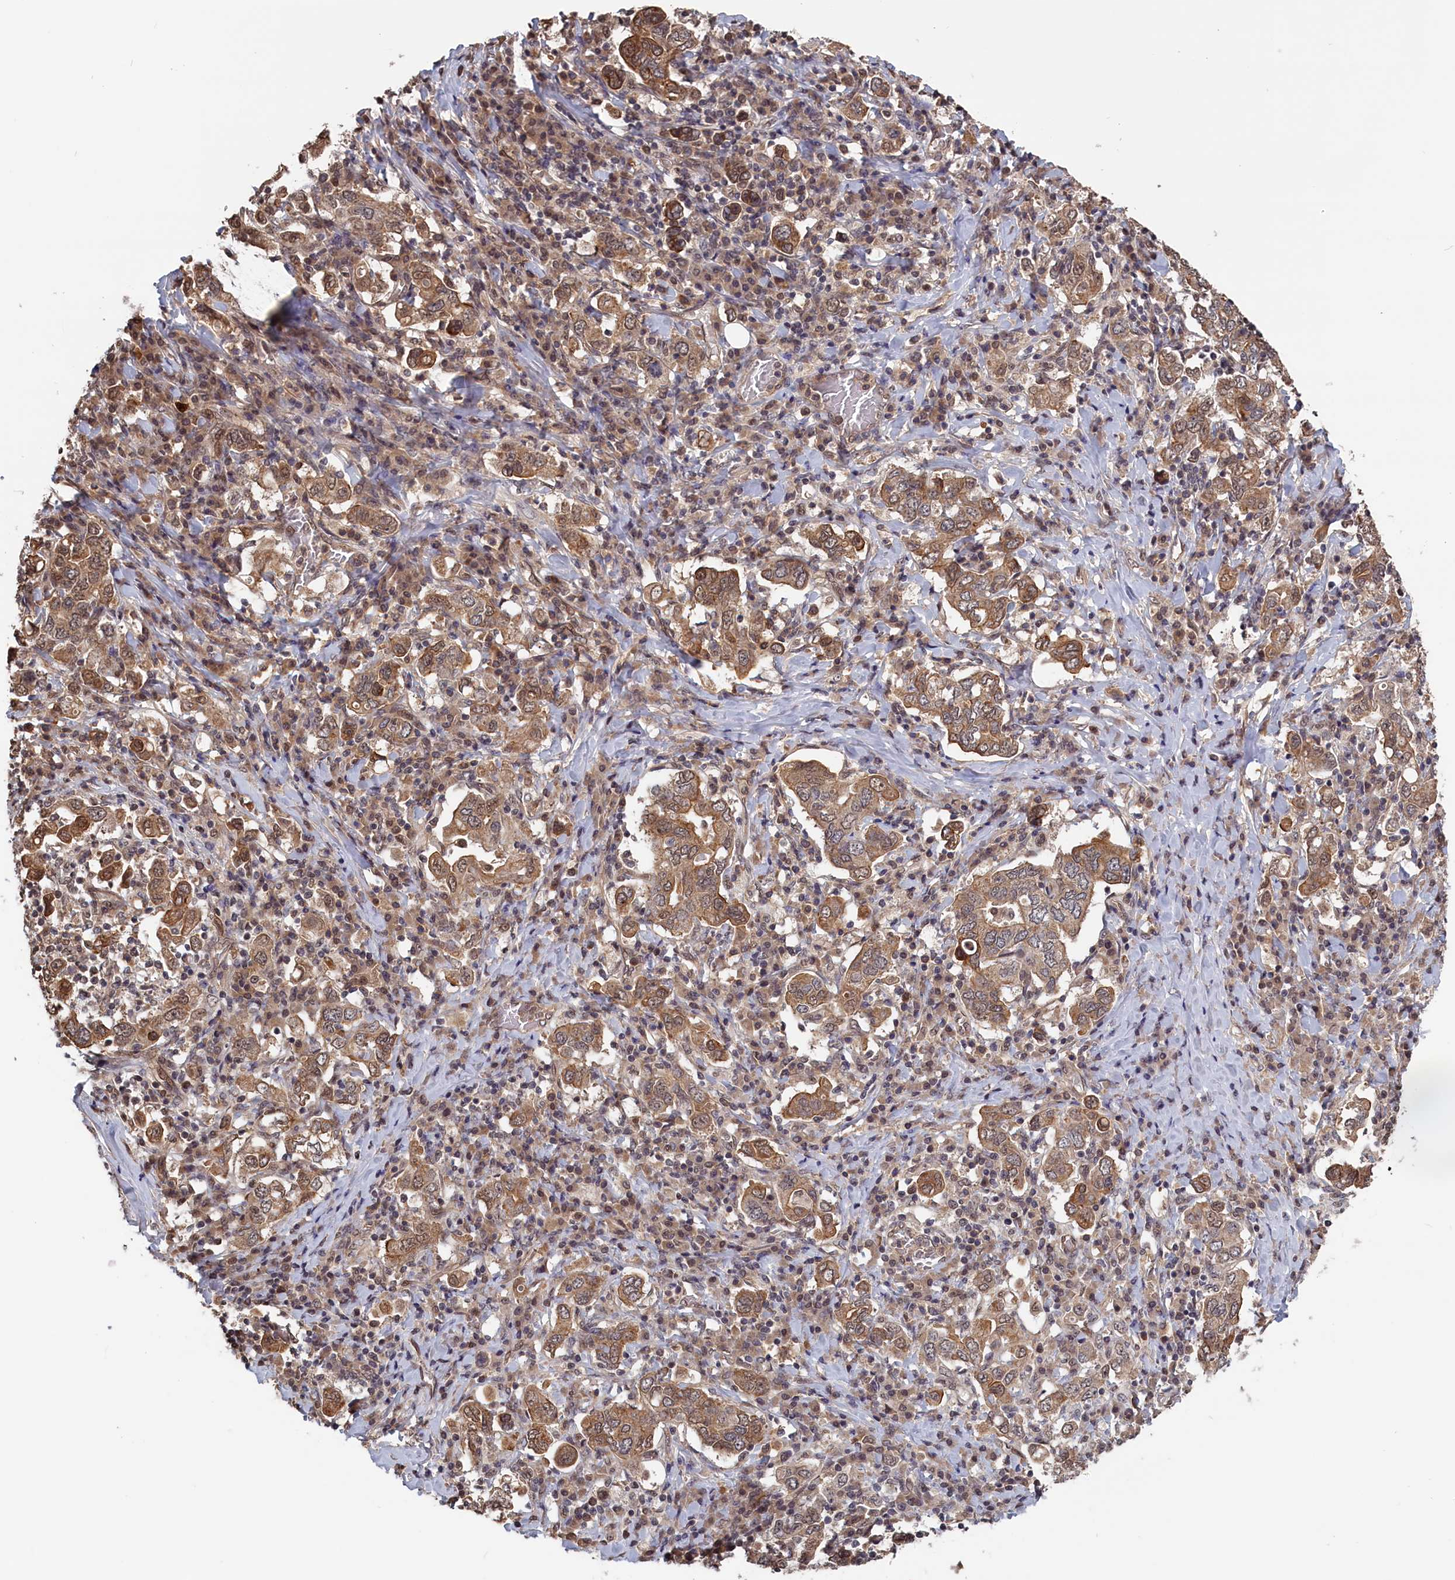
{"staining": {"intensity": "moderate", "quantity": ">75%", "location": "cytoplasmic/membranous"}, "tissue": "stomach cancer", "cell_type": "Tumor cells", "image_type": "cancer", "snomed": [{"axis": "morphology", "description": "Adenocarcinoma, NOS"}, {"axis": "topography", "description": "Stomach, upper"}], "caption": "Immunohistochemical staining of adenocarcinoma (stomach) shows medium levels of moderate cytoplasmic/membranous positivity in approximately >75% of tumor cells. Immunohistochemistry stains the protein in brown and the nuclei are stained blue.", "gene": "PLP2", "patient": {"sex": "male", "age": 62}}